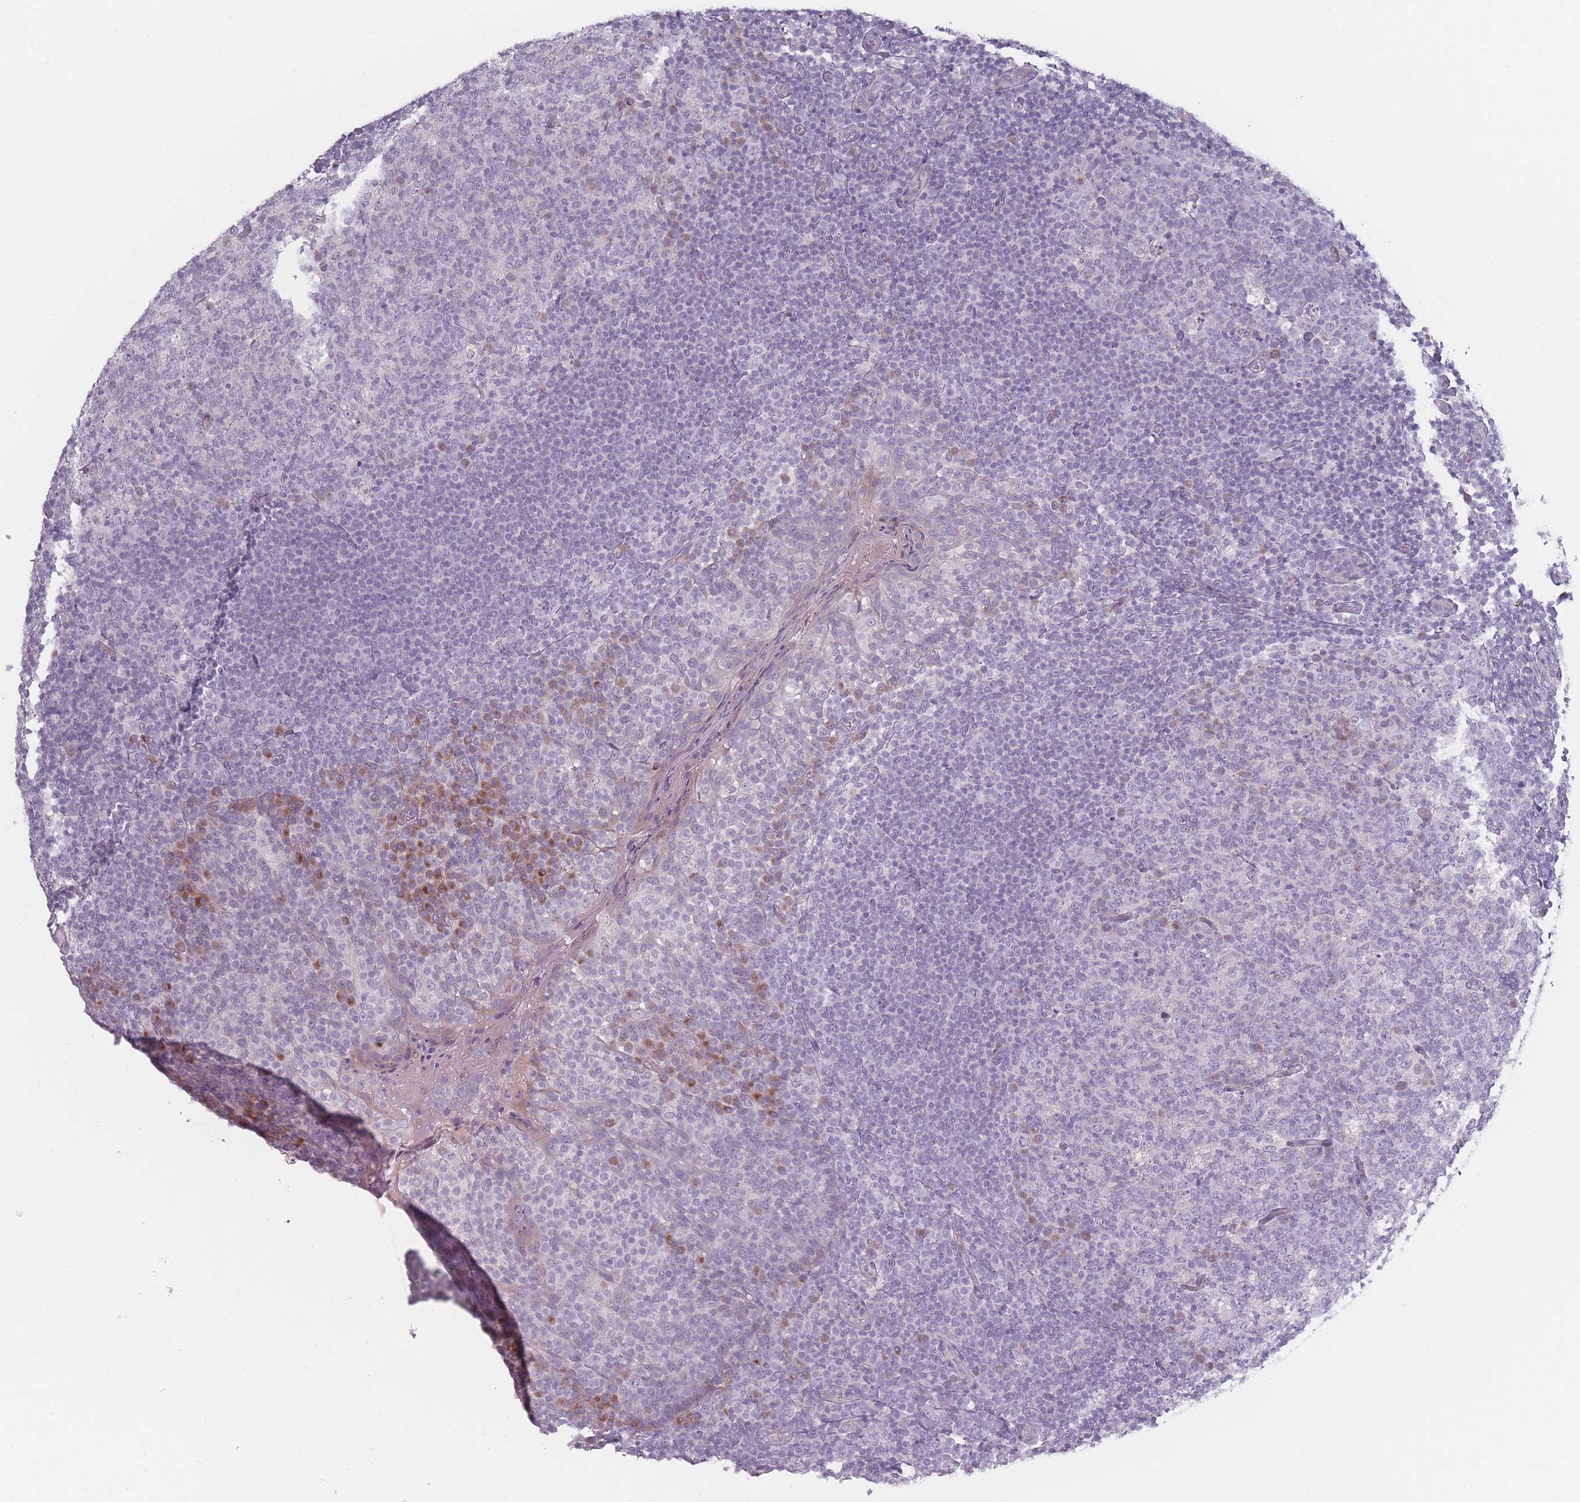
{"staining": {"intensity": "negative", "quantity": "none", "location": "none"}, "tissue": "tonsil", "cell_type": "Germinal center cells", "image_type": "normal", "snomed": [{"axis": "morphology", "description": "Normal tissue, NOS"}, {"axis": "topography", "description": "Tonsil"}], "caption": "Immunohistochemical staining of normal human tonsil demonstrates no significant staining in germinal center cells.", "gene": "RASL10B", "patient": {"sex": "female", "age": 19}}